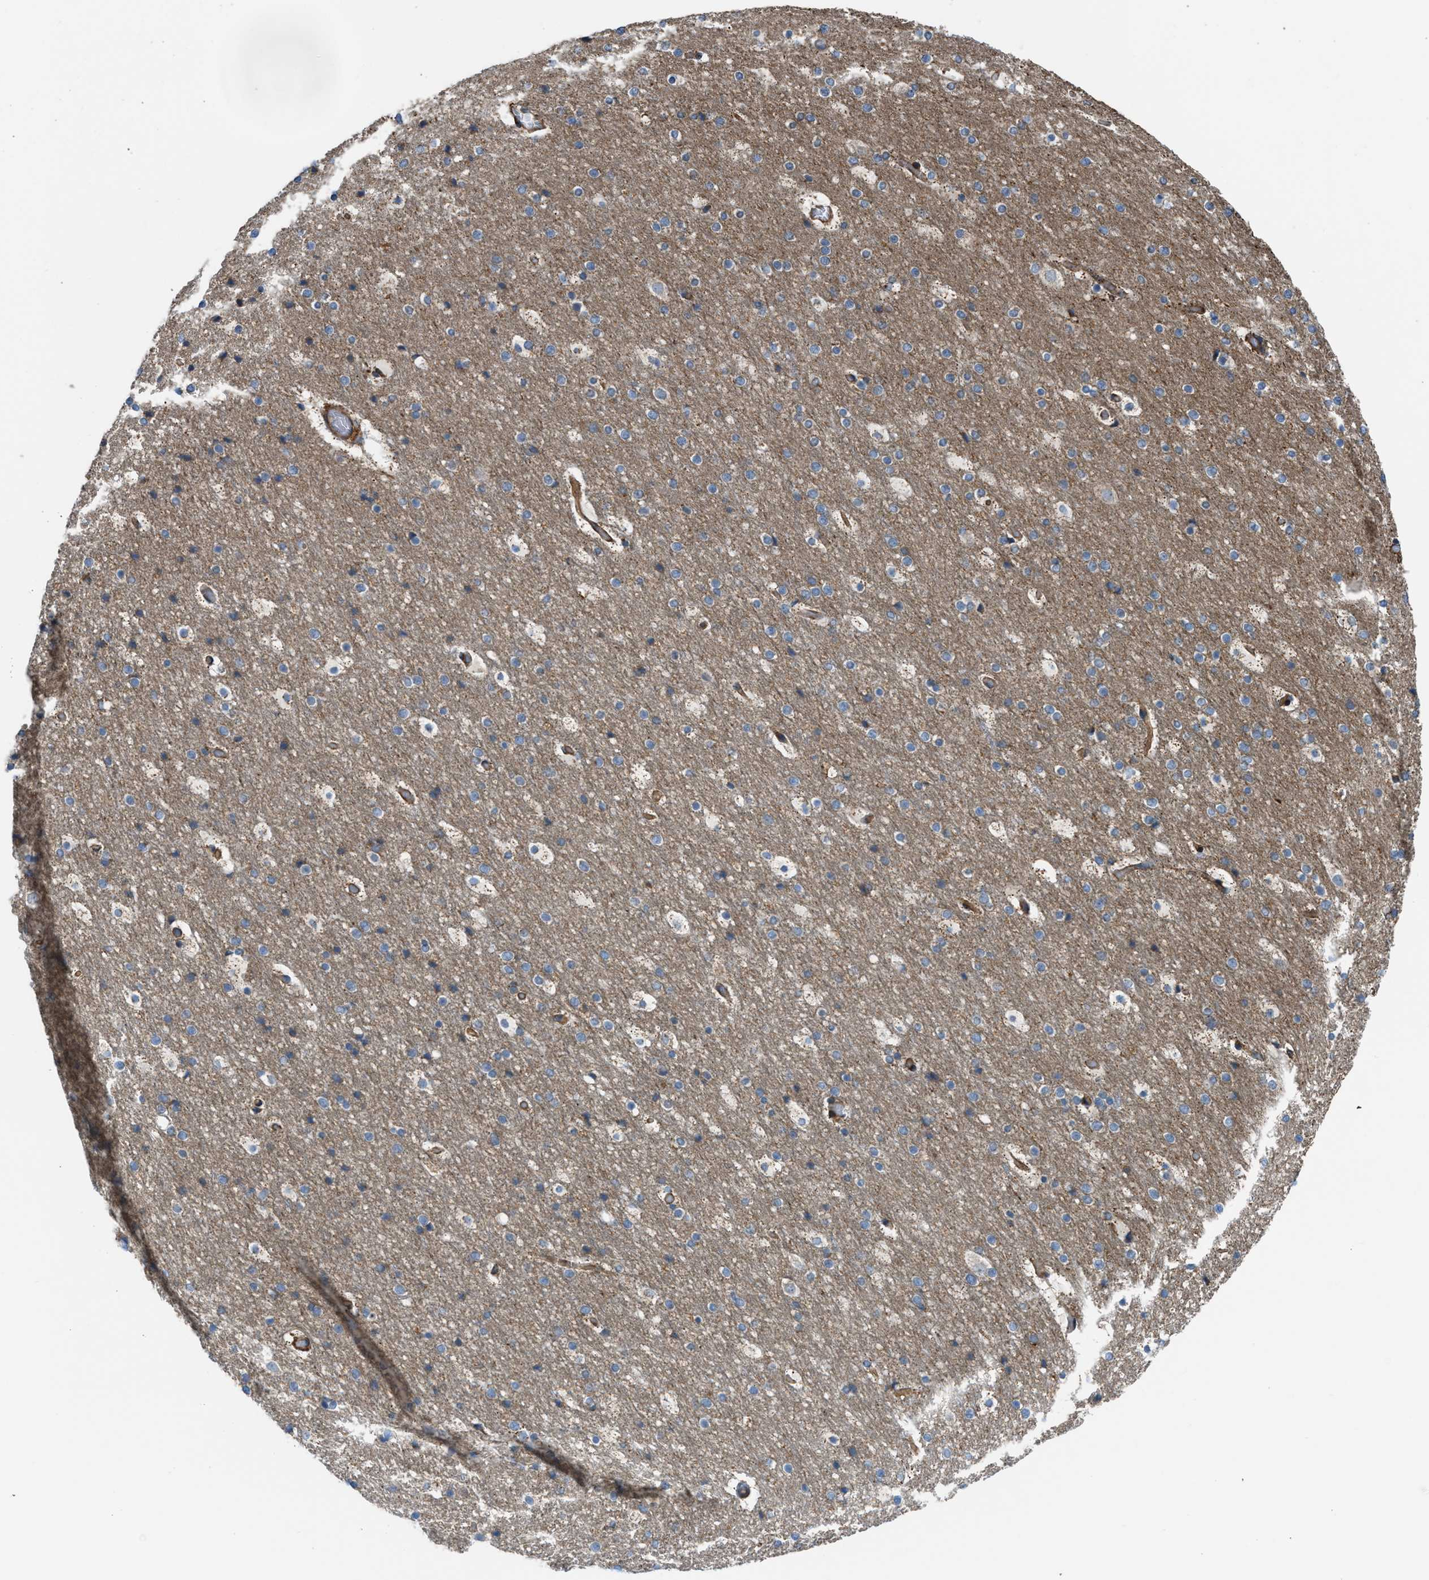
{"staining": {"intensity": "moderate", "quantity": ">75%", "location": "cytoplasmic/membranous"}, "tissue": "cerebral cortex", "cell_type": "Endothelial cells", "image_type": "normal", "snomed": [{"axis": "morphology", "description": "Normal tissue, NOS"}, {"axis": "topography", "description": "Cerebral cortex"}], "caption": "Approximately >75% of endothelial cells in unremarkable cerebral cortex demonstrate moderate cytoplasmic/membranous protein staining as visualized by brown immunohistochemical staining.", "gene": "SLC10A3", "patient": {"sex": "male", "age": 57}}